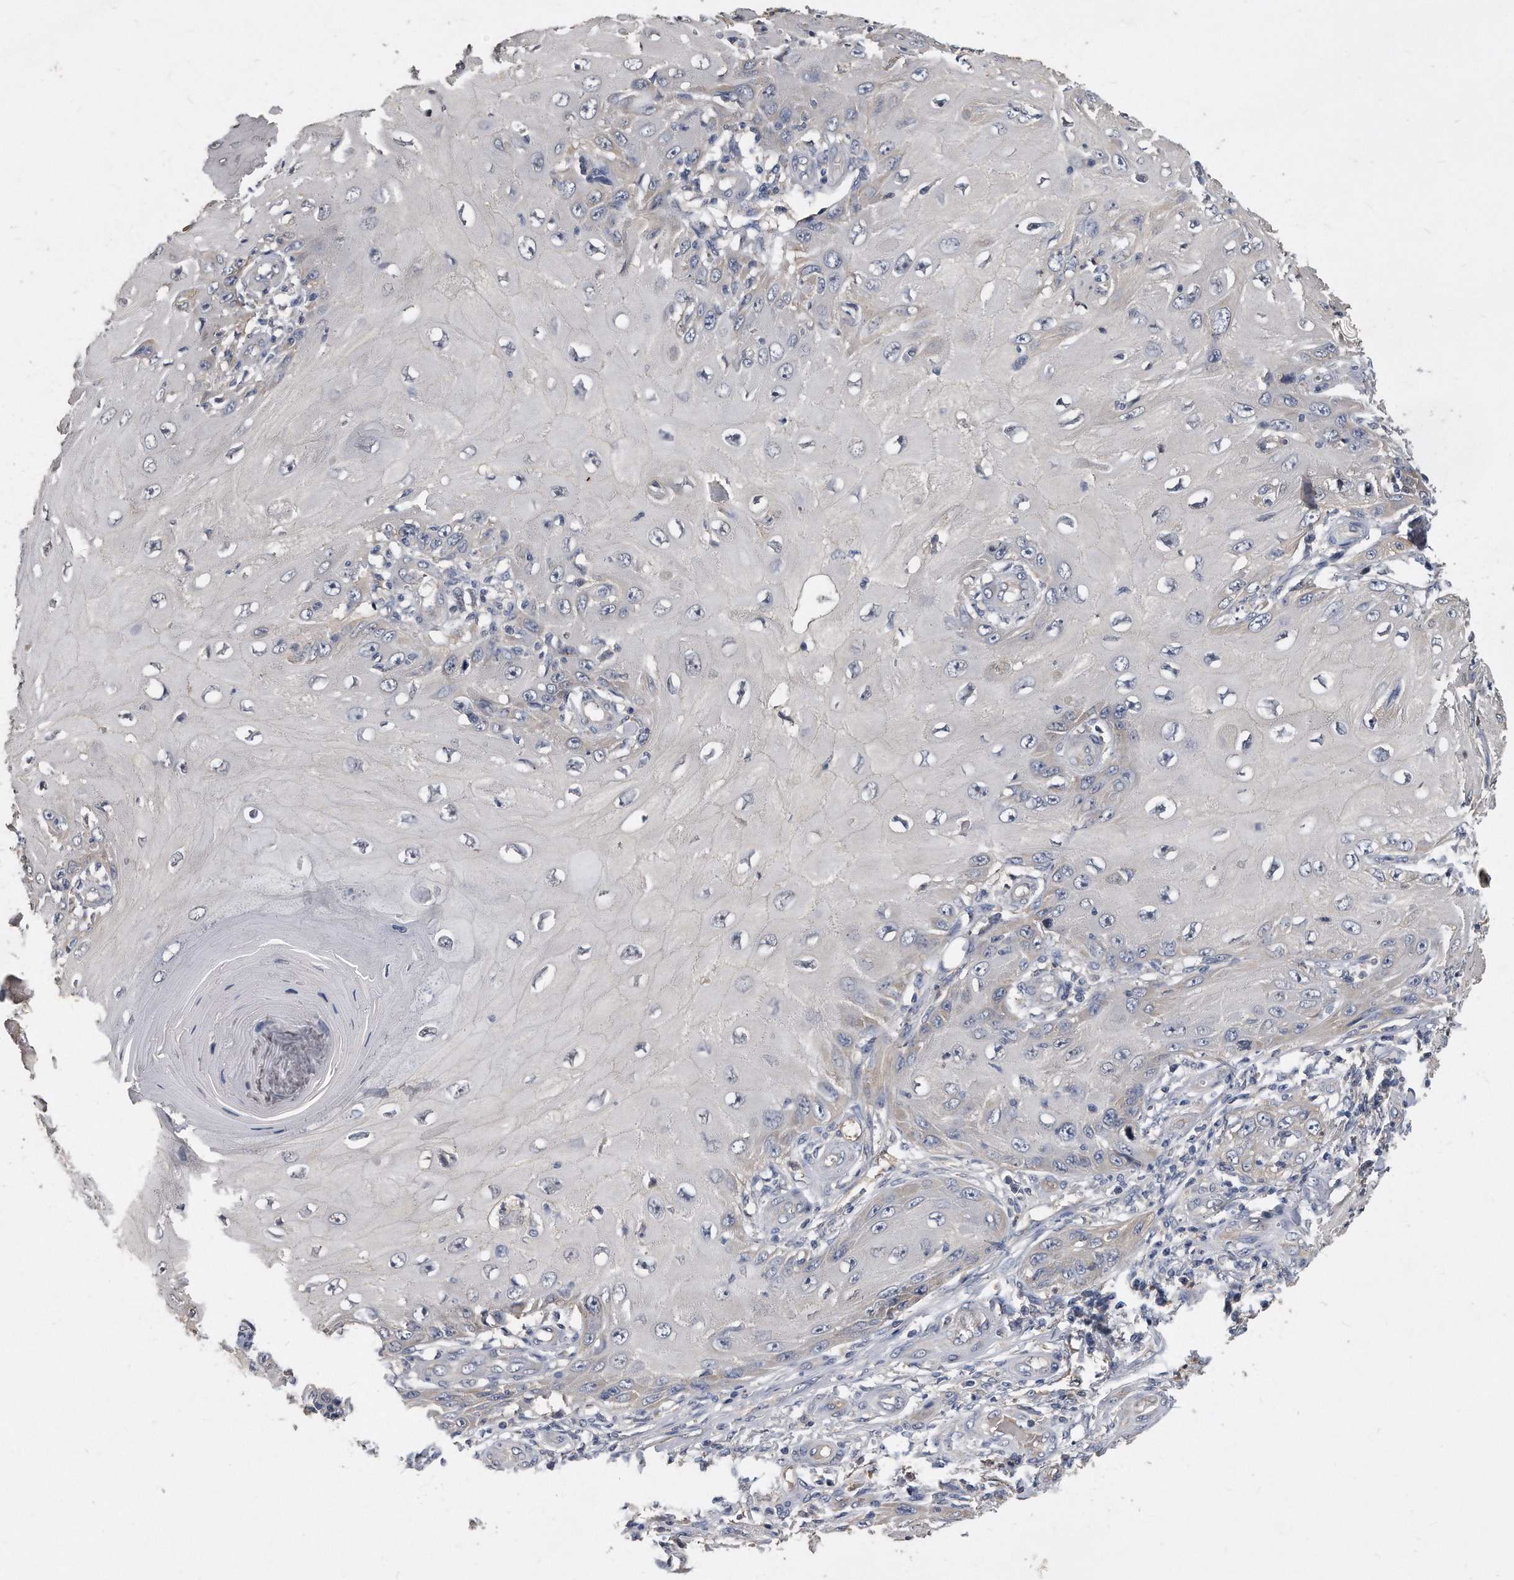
{"staining": {"intensity": "negative", "quantity": "none", "location": "none"}, "tissue": "skin cancer", "cell_type": "Tumor cells", "image_type": "cancer", "snomed": [{"axis": "morphology", "description": "Squamous cell carcinoma, NOS"}, {"axis": "topography", "description": "Skin"}], "caption": "Human skin squamous cell carcinoma stained for a protein using IHC reveals no staining in tumor cells.", "gene": "HOMER3", "patient": {"sex": "female", "age": 73}}